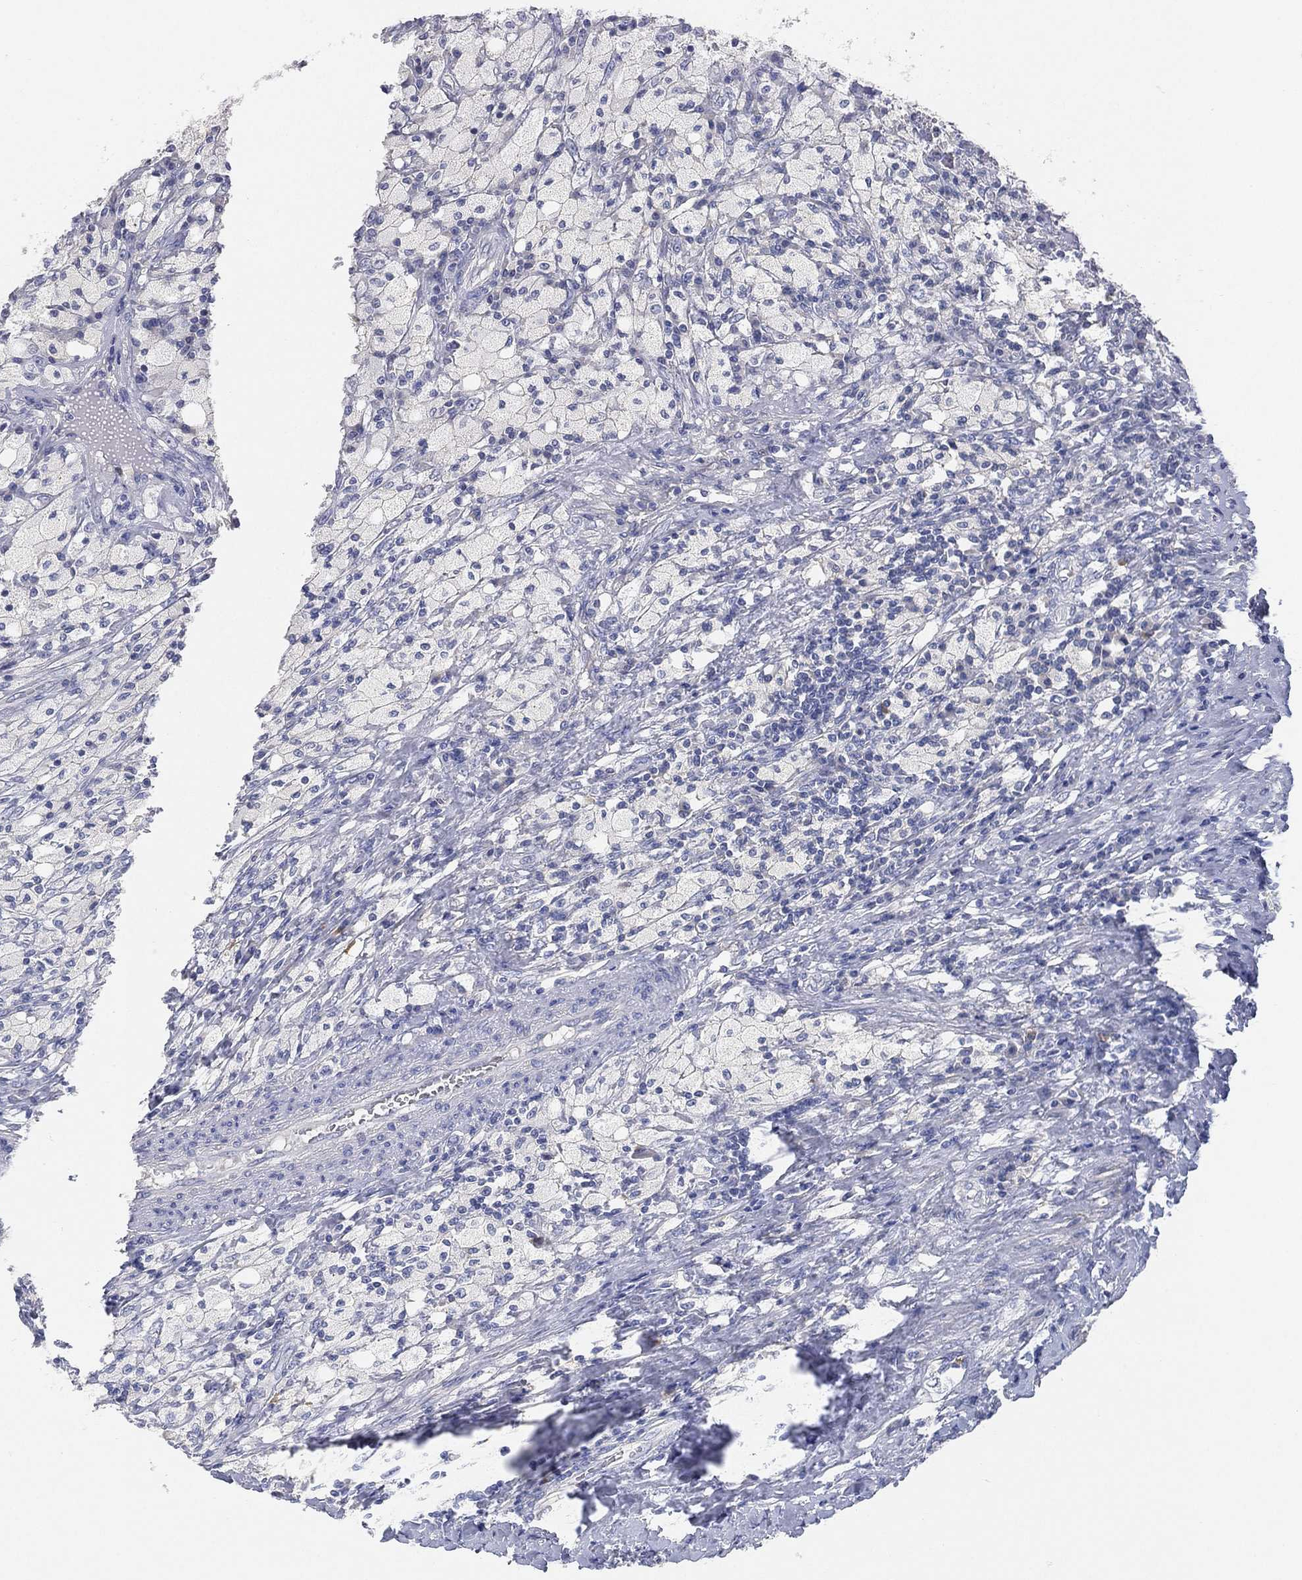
{"staining": {"intensity": "negative", "quantity": "none", "location": "none"}, "tissue": "testis cancer", "cell_type": "Tumor cells", "image_type": "cancer", "snomed": [{"axis": "morphology", "description": "Necrosis, NOS"}, {"axis": "morphology", "description": "Carcinoma, Embryonal, NOS"}, {"axis": "topography", "description": "Testis"}], "caption": "The photomicrograph exhibits no staining of tumor cells in testis cancer (embryonal carcinoma). (DAB (3,3'-diaminobenzidine) immunohistochemistry (IHC), high magnification).", "gene": "FAM187B", "patient": {"sex": "male", "age": 19}}